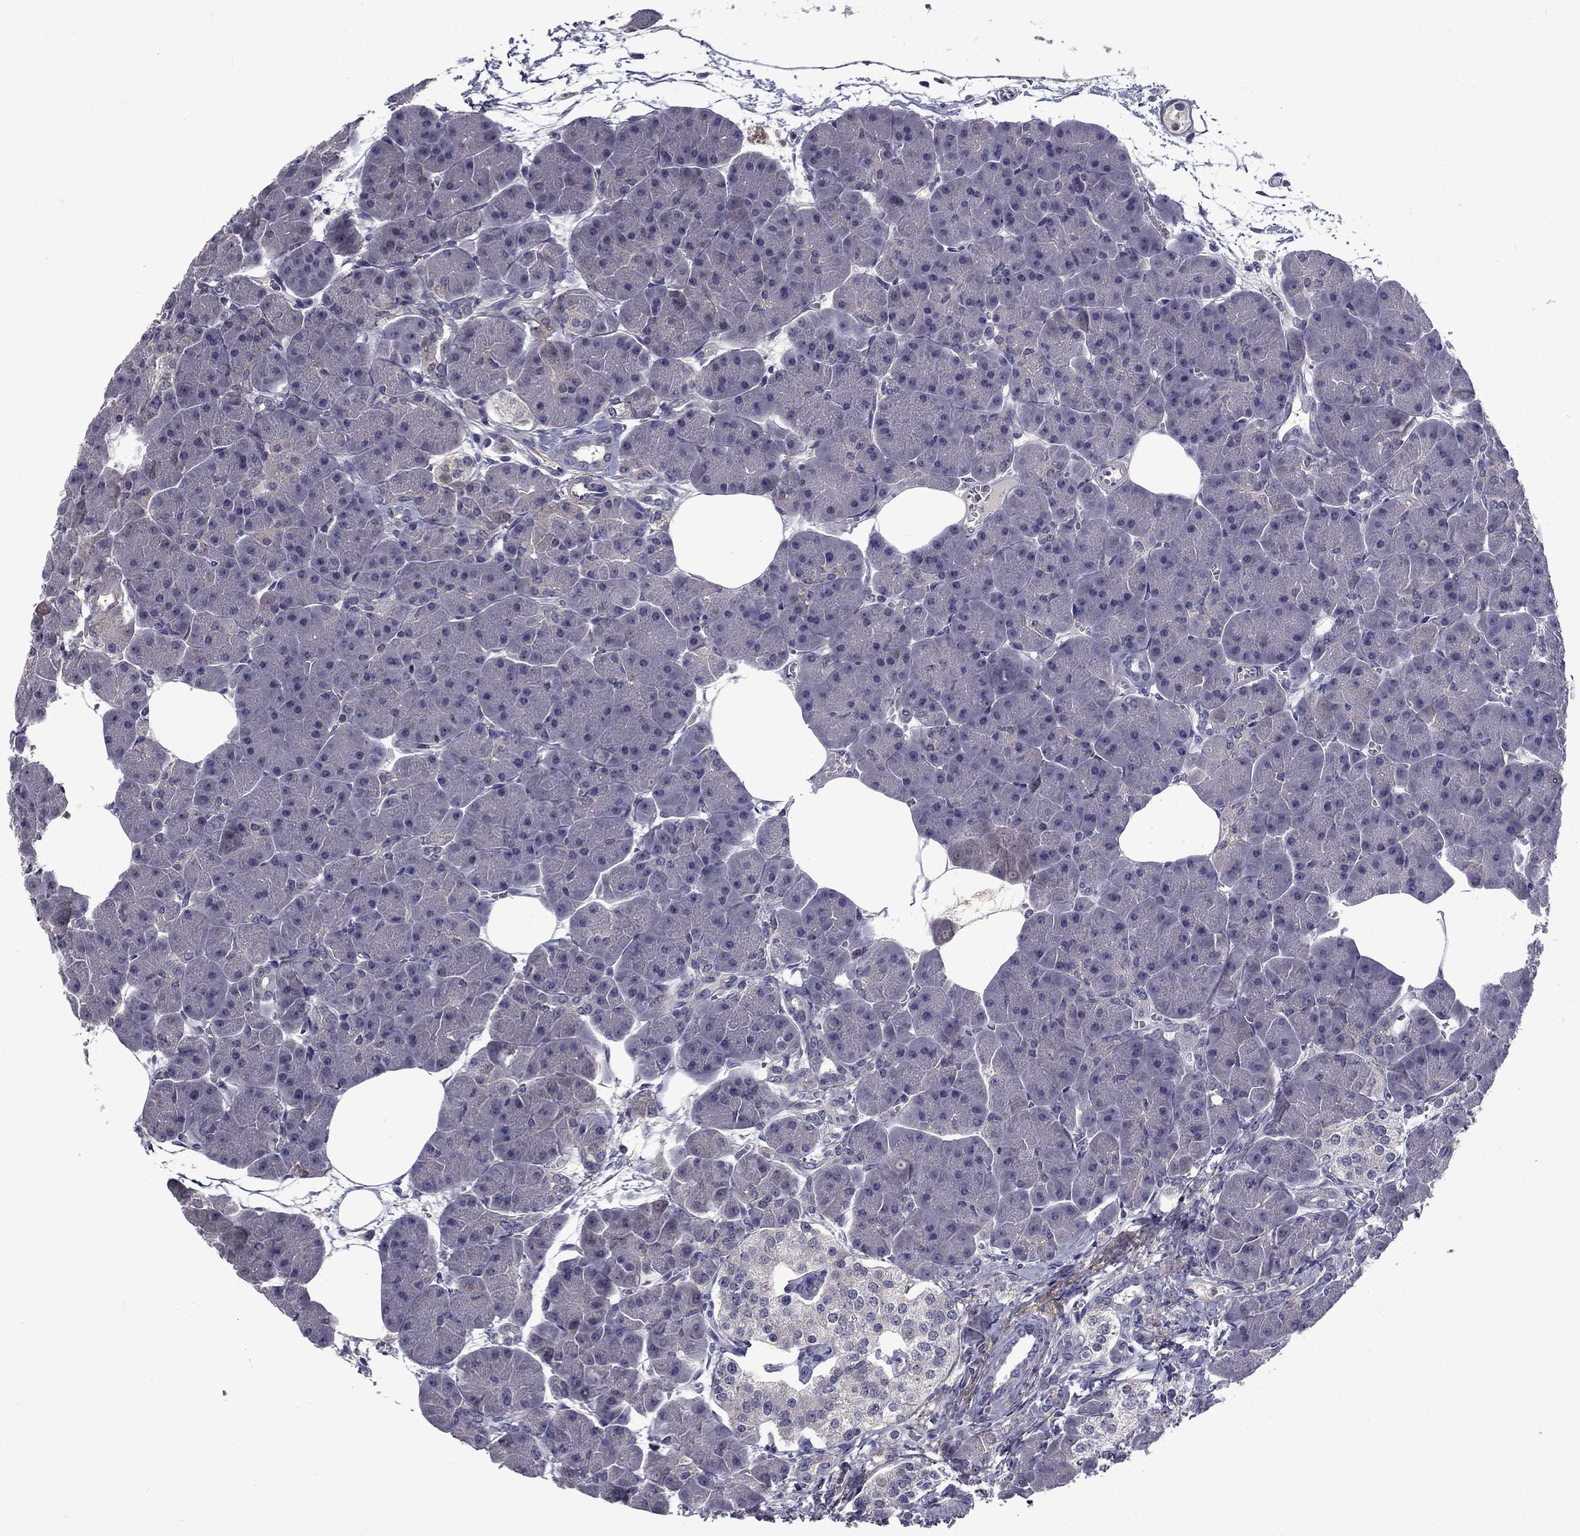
{"staining": {"intensity": "negative", "quantity": "none", "location": "none"}, "tissue": "pancreas", "cell_type": "Exocrine glandular cells", "image_type": "normal", "snomed": [{"axis": "morphology", "description": "Normal tissue, NOS"}, {"axis": "topography", "description": "Adipose tissue"}, {"axis": "topography", "description": "Pancreas"}, {"axis": "topography", "description": "Peripheral nerve tissue"}], "caption": "There is no significant expression in exocrine glandular cells of pancreas. (DAB (3,3'-diaminobenzidine) immunohistochemistry with hematoxylin counter stain).", "gene": "SNTA1", "patient": {"sex": "female", "age": 58}}